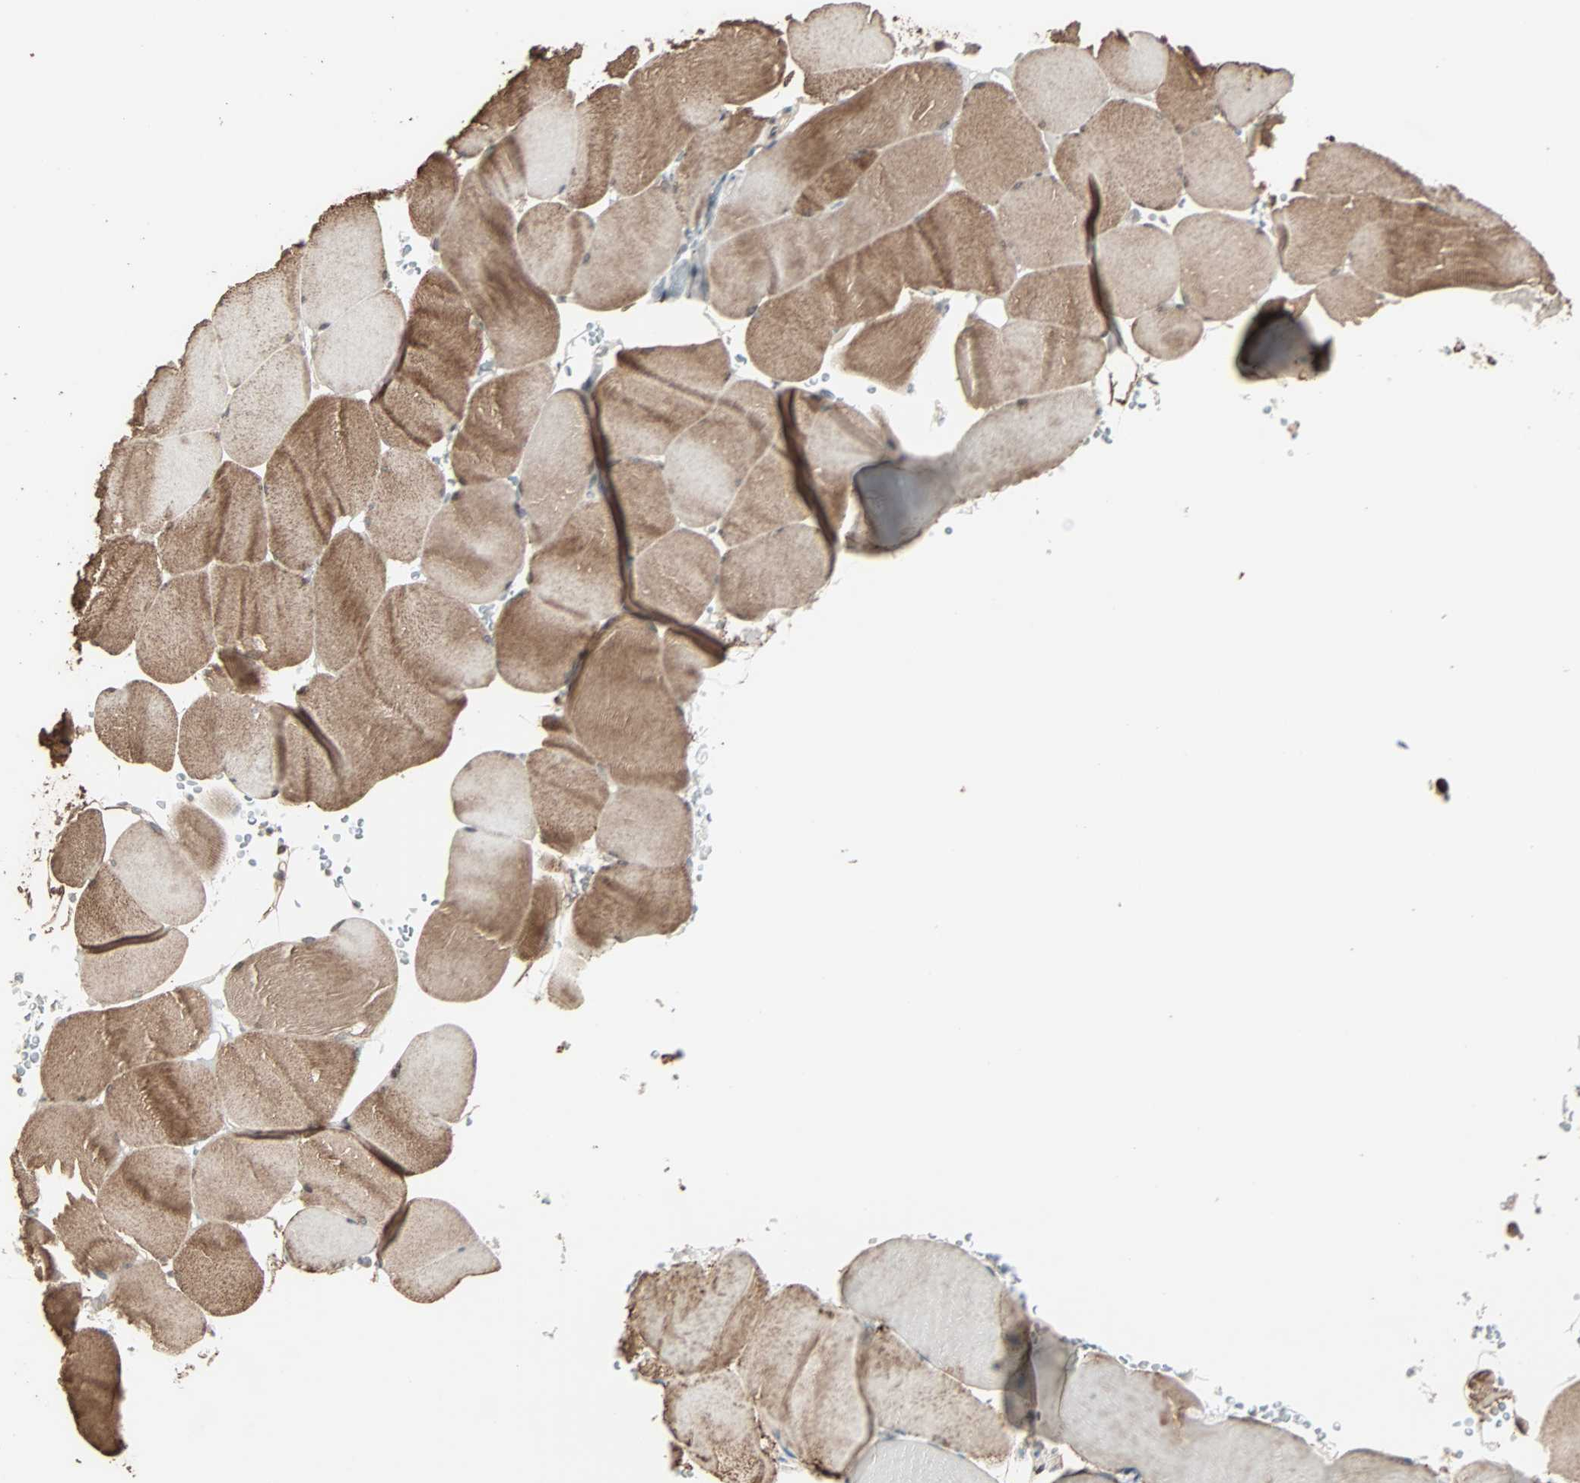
{"staining": {"intensity": "moderate", "quantity": ">75%", "location": "cytoplasmic/membranous"}, "tissue": "skeletal muscle", "cell_type": "Myocytes", "image_type": "normal", "snomed": [{"axis": "morphology", "description": "Normal tissue, NOS"}, {"axis": "topography", "description": "Skeletal muscle"}], "caption": "There is medium levels of moderate cytoplasmic/membranous staining in myocytes of unremarkable skeletal muscle, as demonstrated by immunohistochemical staining (brown color).", "gene": "CALCRL", "patient": {"sex": "male", "age": 62}}